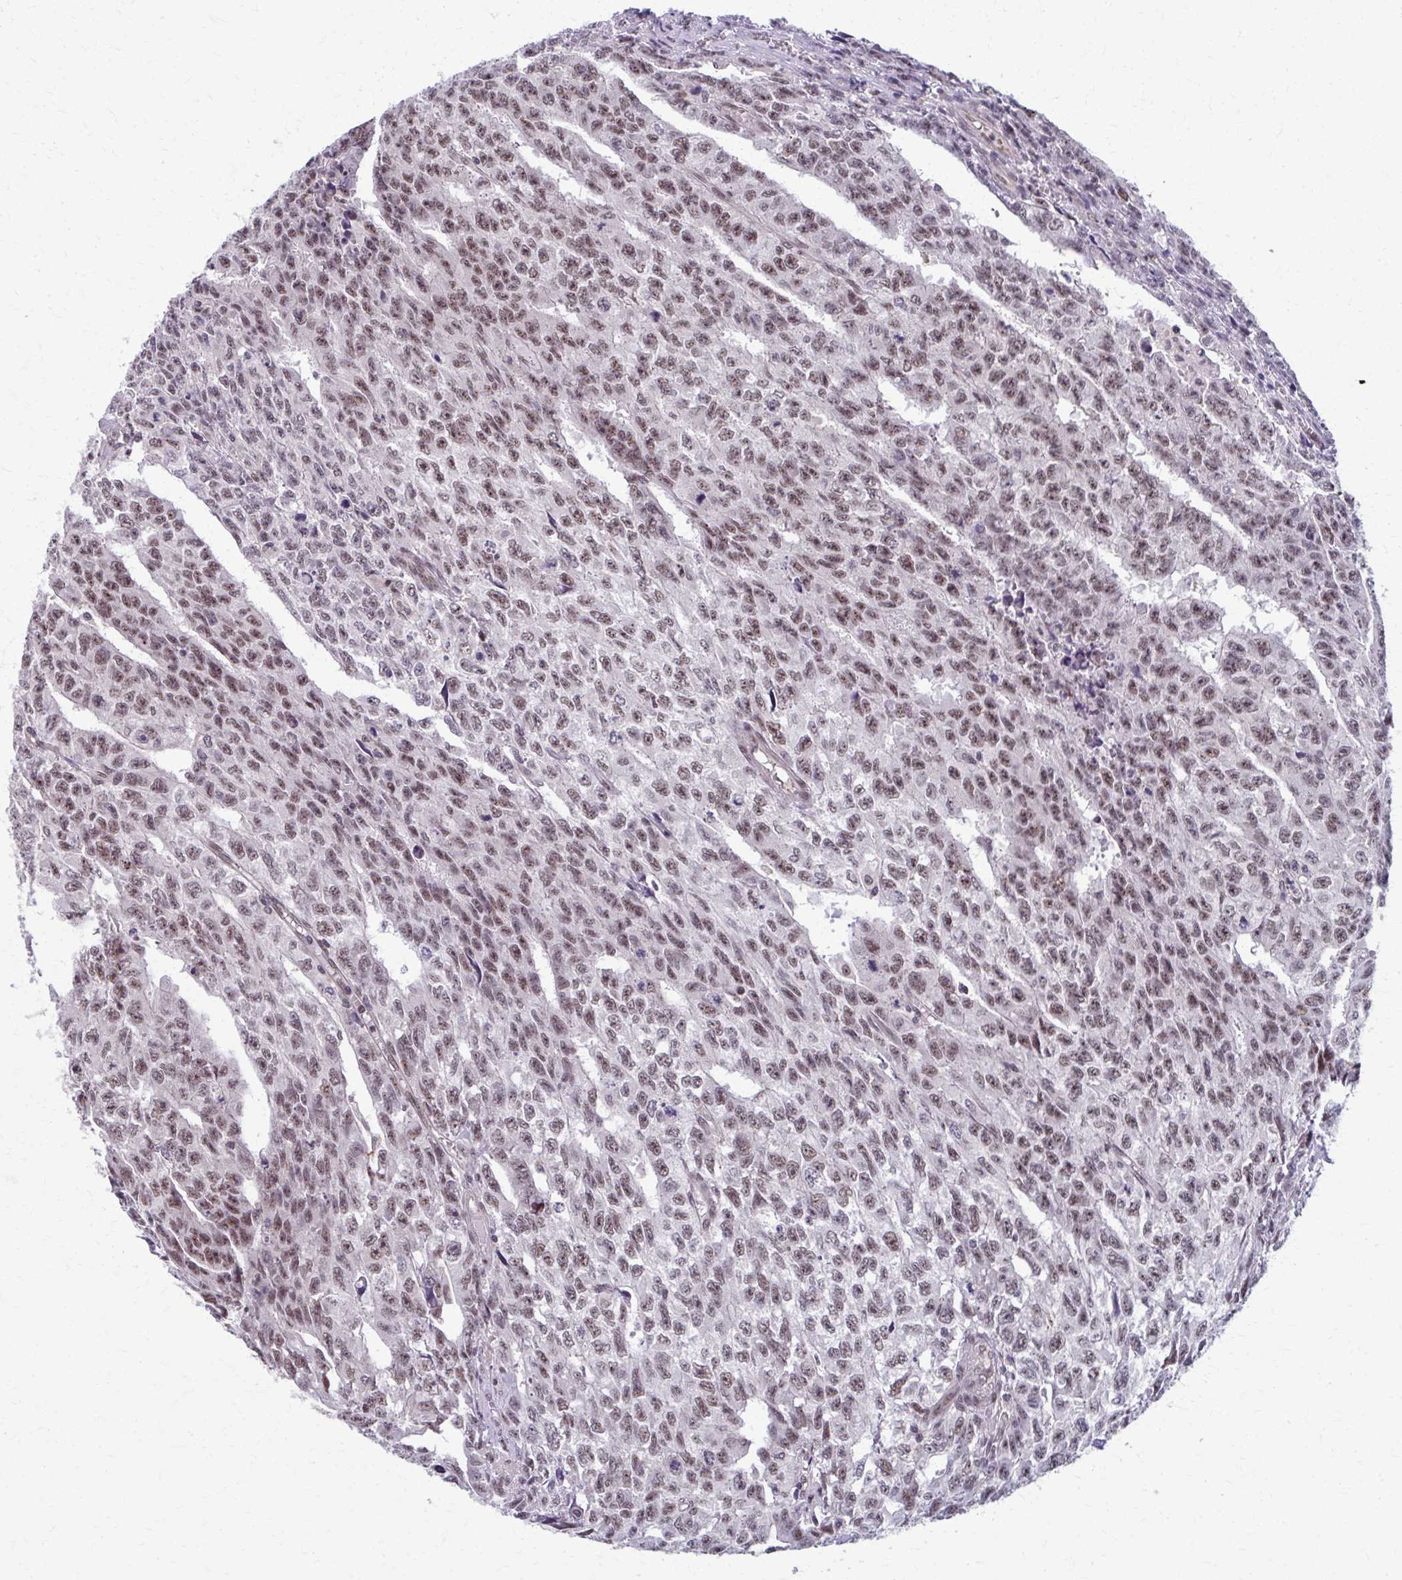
{"staining": {"intensity": "moderate", "quantity": ">75%", "location": "nuclear"}, "tissue": "testis cancer", "cell_type": "Tumor cells", "image_type": "cancer", "snomed": [{"axis": "morphology", "description": "Carcinoma, Embryonal, NOS"}, {"axis": "morphology", "description": "Teratoma, malignant, NOS"}, {"axis": "topography", "description": "Testis"}], "caption": "Moderate nuclear protein staining is appreciated in approximately >75% of tumor cells in teratoma (malignant) (testis).", "gene": "SETBP1", "patient": {"sex": "male", "age": 24}}